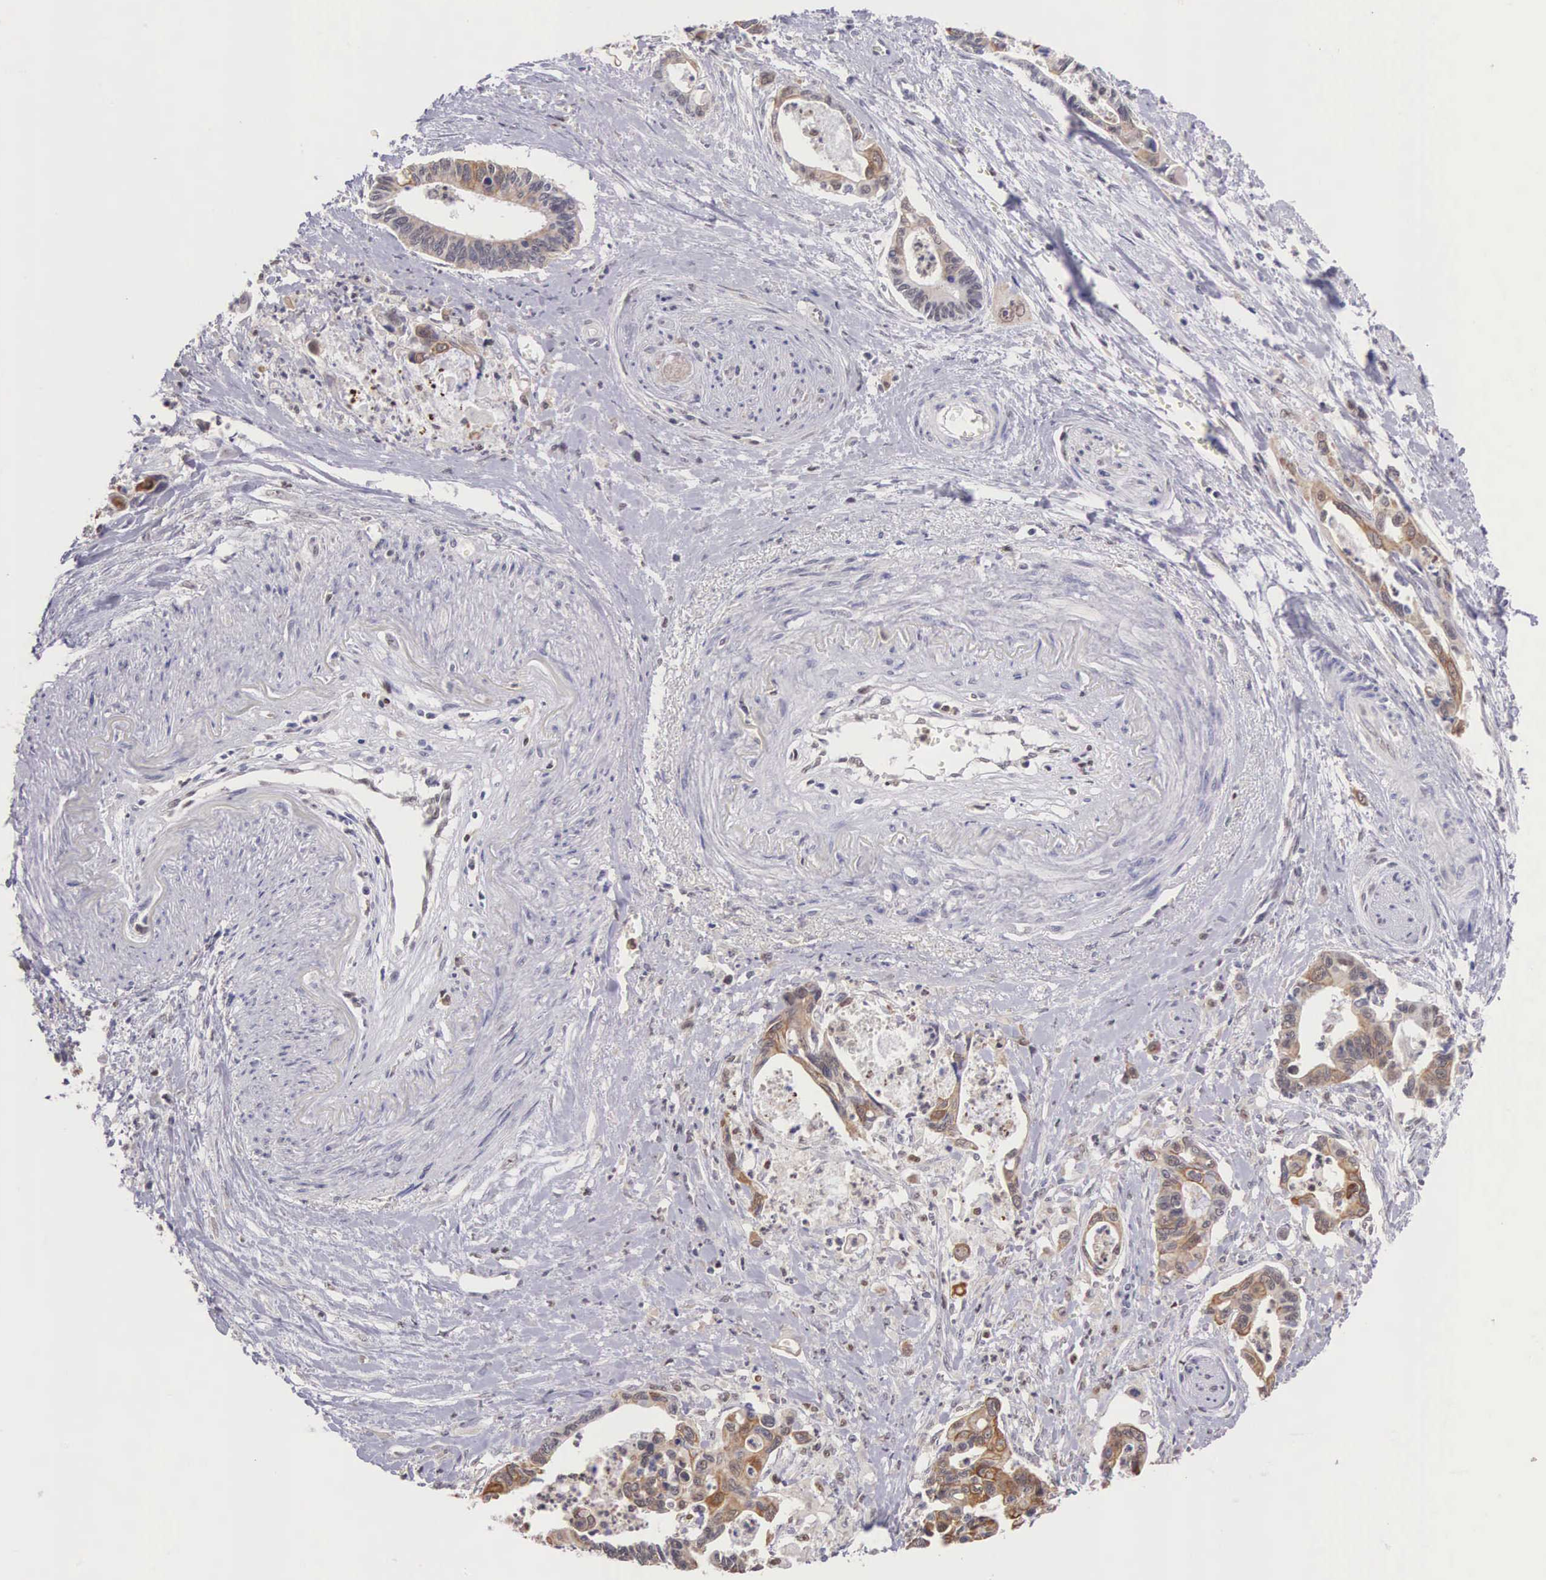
{"staining": {"intensity": "weak", "quantity": "25%-75%", "location": "cytoplasmic/membranous,nuclear"}, "tissue": "pancreatic cancer", "cell_type": "Tumor cells", "image_type": "cancer", "snomed": [{"axis": "morphology", "description": "Adenocarcinoma, NOS"}, {"axis": "topography", "description": "Pancreas"}], "caption": "Pancreatic cancer stained with a brown dye reveals weak cytoplasmic/membranous and nuclear positive positivity in approximately 25%-75% of tumor cells.", "gene": "GRK3", "patient": {"sex": "female", "age": 70}}